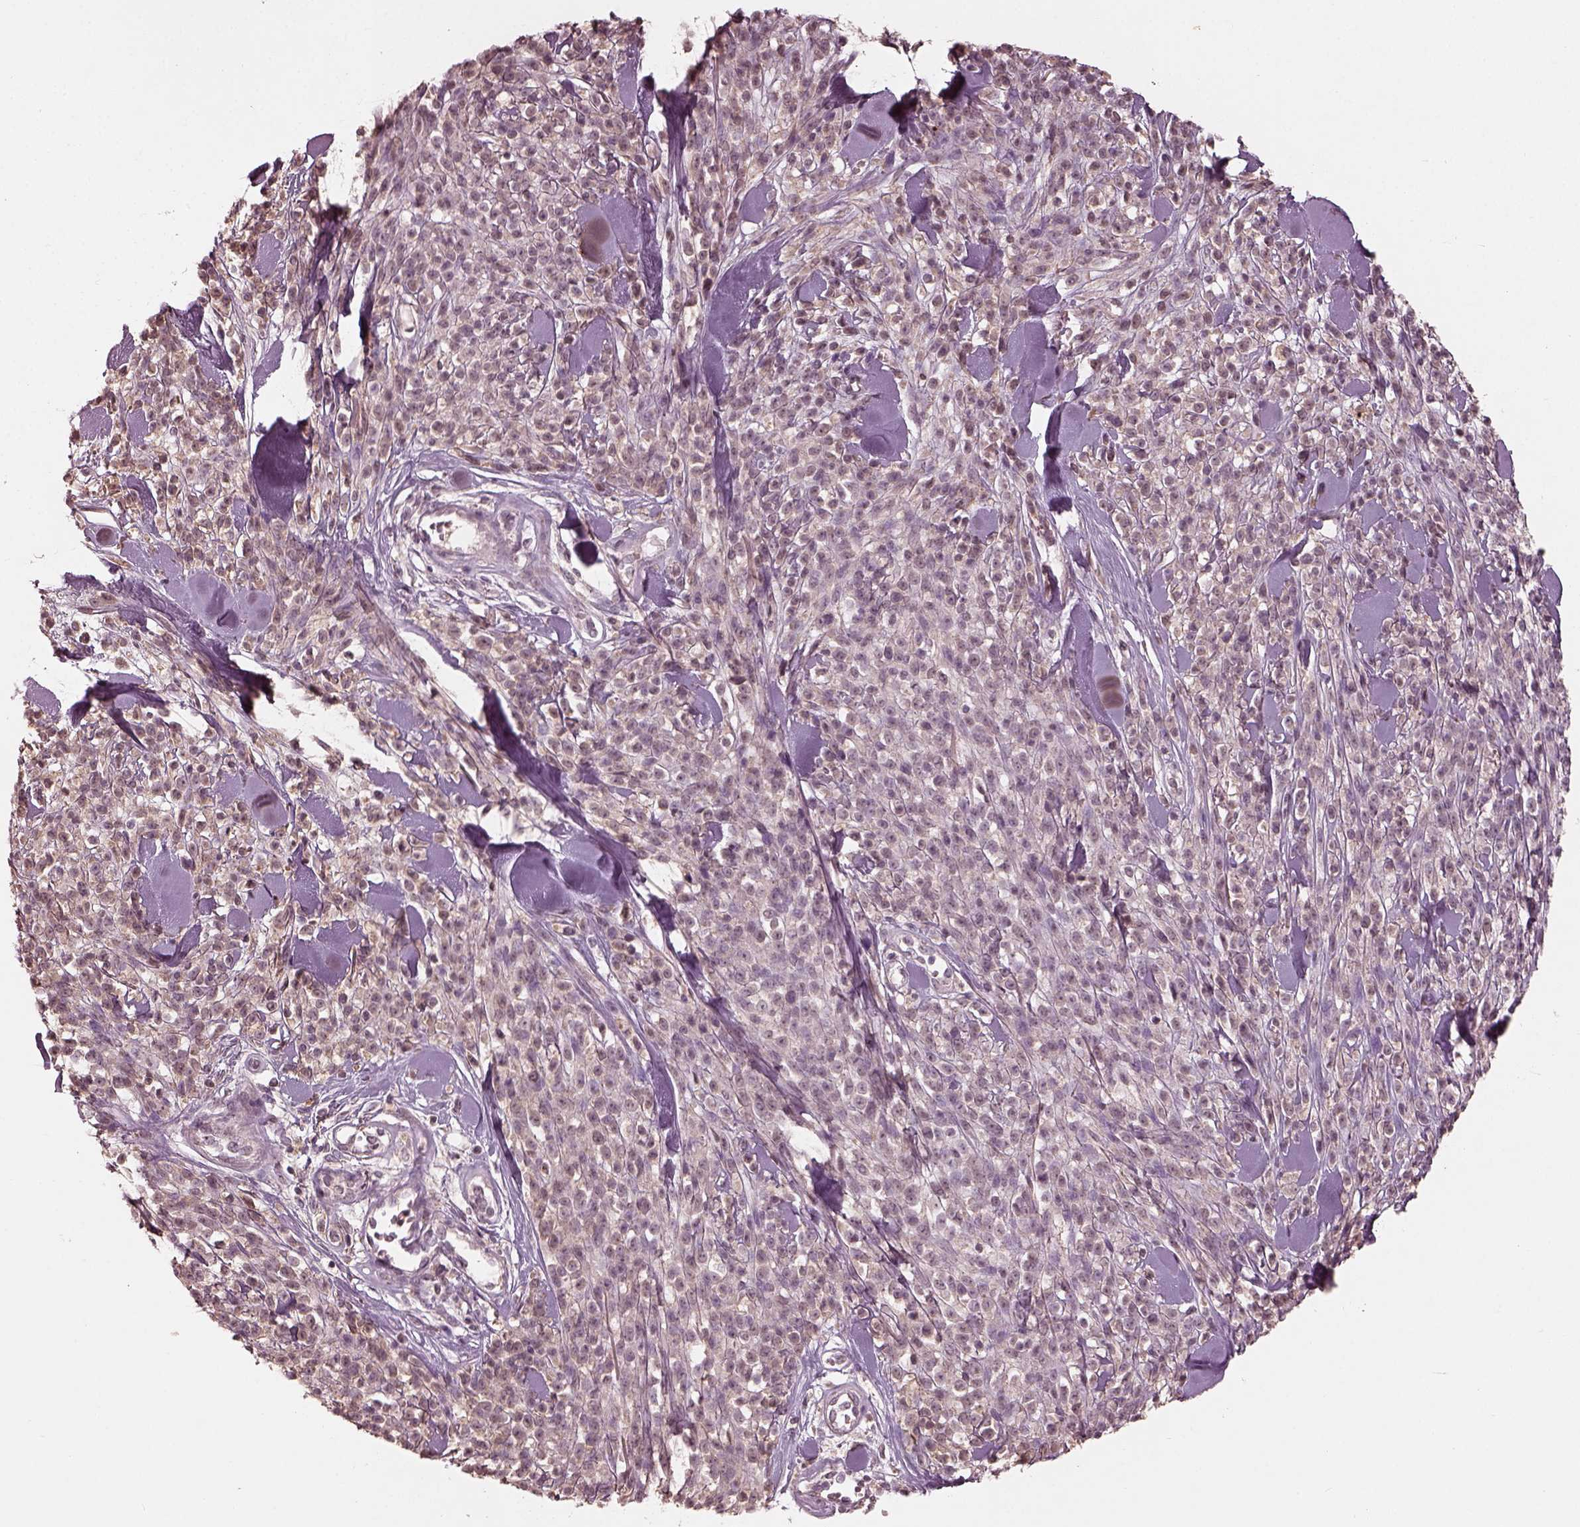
{"staining": {"intensity": "negative", "quantity": "none", "location": "none"}, "tissue": "melanoma", "cell_type": "Tumor cells", "image_type": "cancer", "snomed": [{"axis": "morphology", "description": "Malignant melanoma, NOS"}, {"axis": "topography", "description": "Skin"}, {"axis": "topography", "description": "Skin of trunk"}], "caption": "High magnification brightfield microscopy of malignant melanoma stained with DAB (3,3'-diaminobenzidine) (brown) and counterstained with hematoxylin (blue): tumor cells show no significant expression.", "gene": "CALR3", "patient": {"sex": "male", "age": 74}}